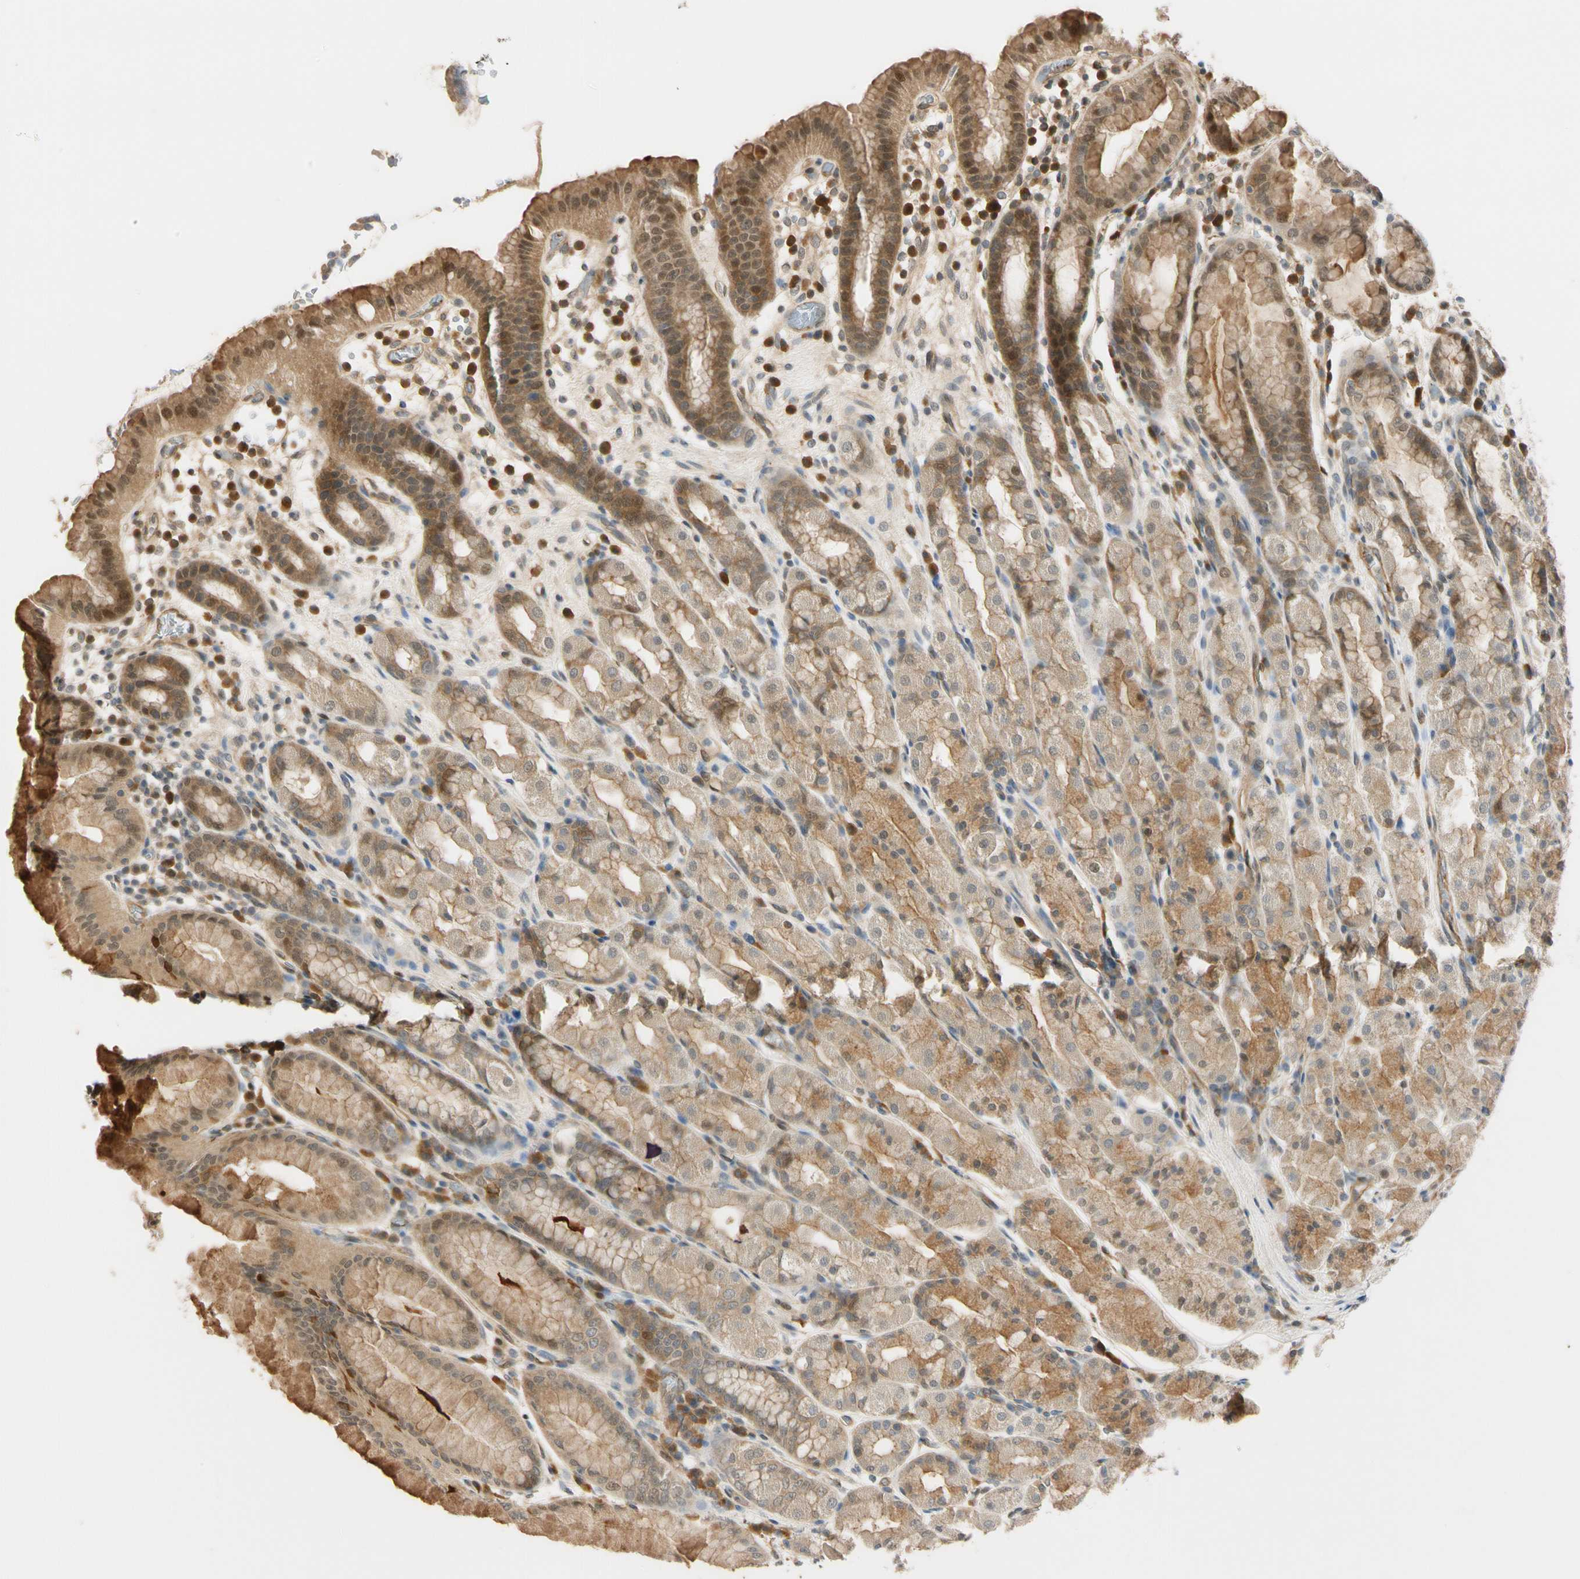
{"staining": {"intensity": "moderate", "quantity": "25%-75%", "location": "cytoplasmic/membranous"}, "tissue": "stomach", "cell_type": "Glandular cells", "image_type": "normal", "snomed": [{"axis": "morphology", "description": "Normal tissue, NOS"}, {"axis": "topography", "description": "Stomach, upper"}], "caption": "A high-resolution image shows IHC staining of normal stomach, which reveals moderate cytoplasmic/membranous positivity in about 25%-75% of glandular cells. Using DAB (3,3'-diaminobenzidine) (brown) and hematoxylin (blue) stains, captured at high magnification using brightfield microscopy.", "gene": "RASGRF1", "patient": {"sex": "male", "age": 68}}